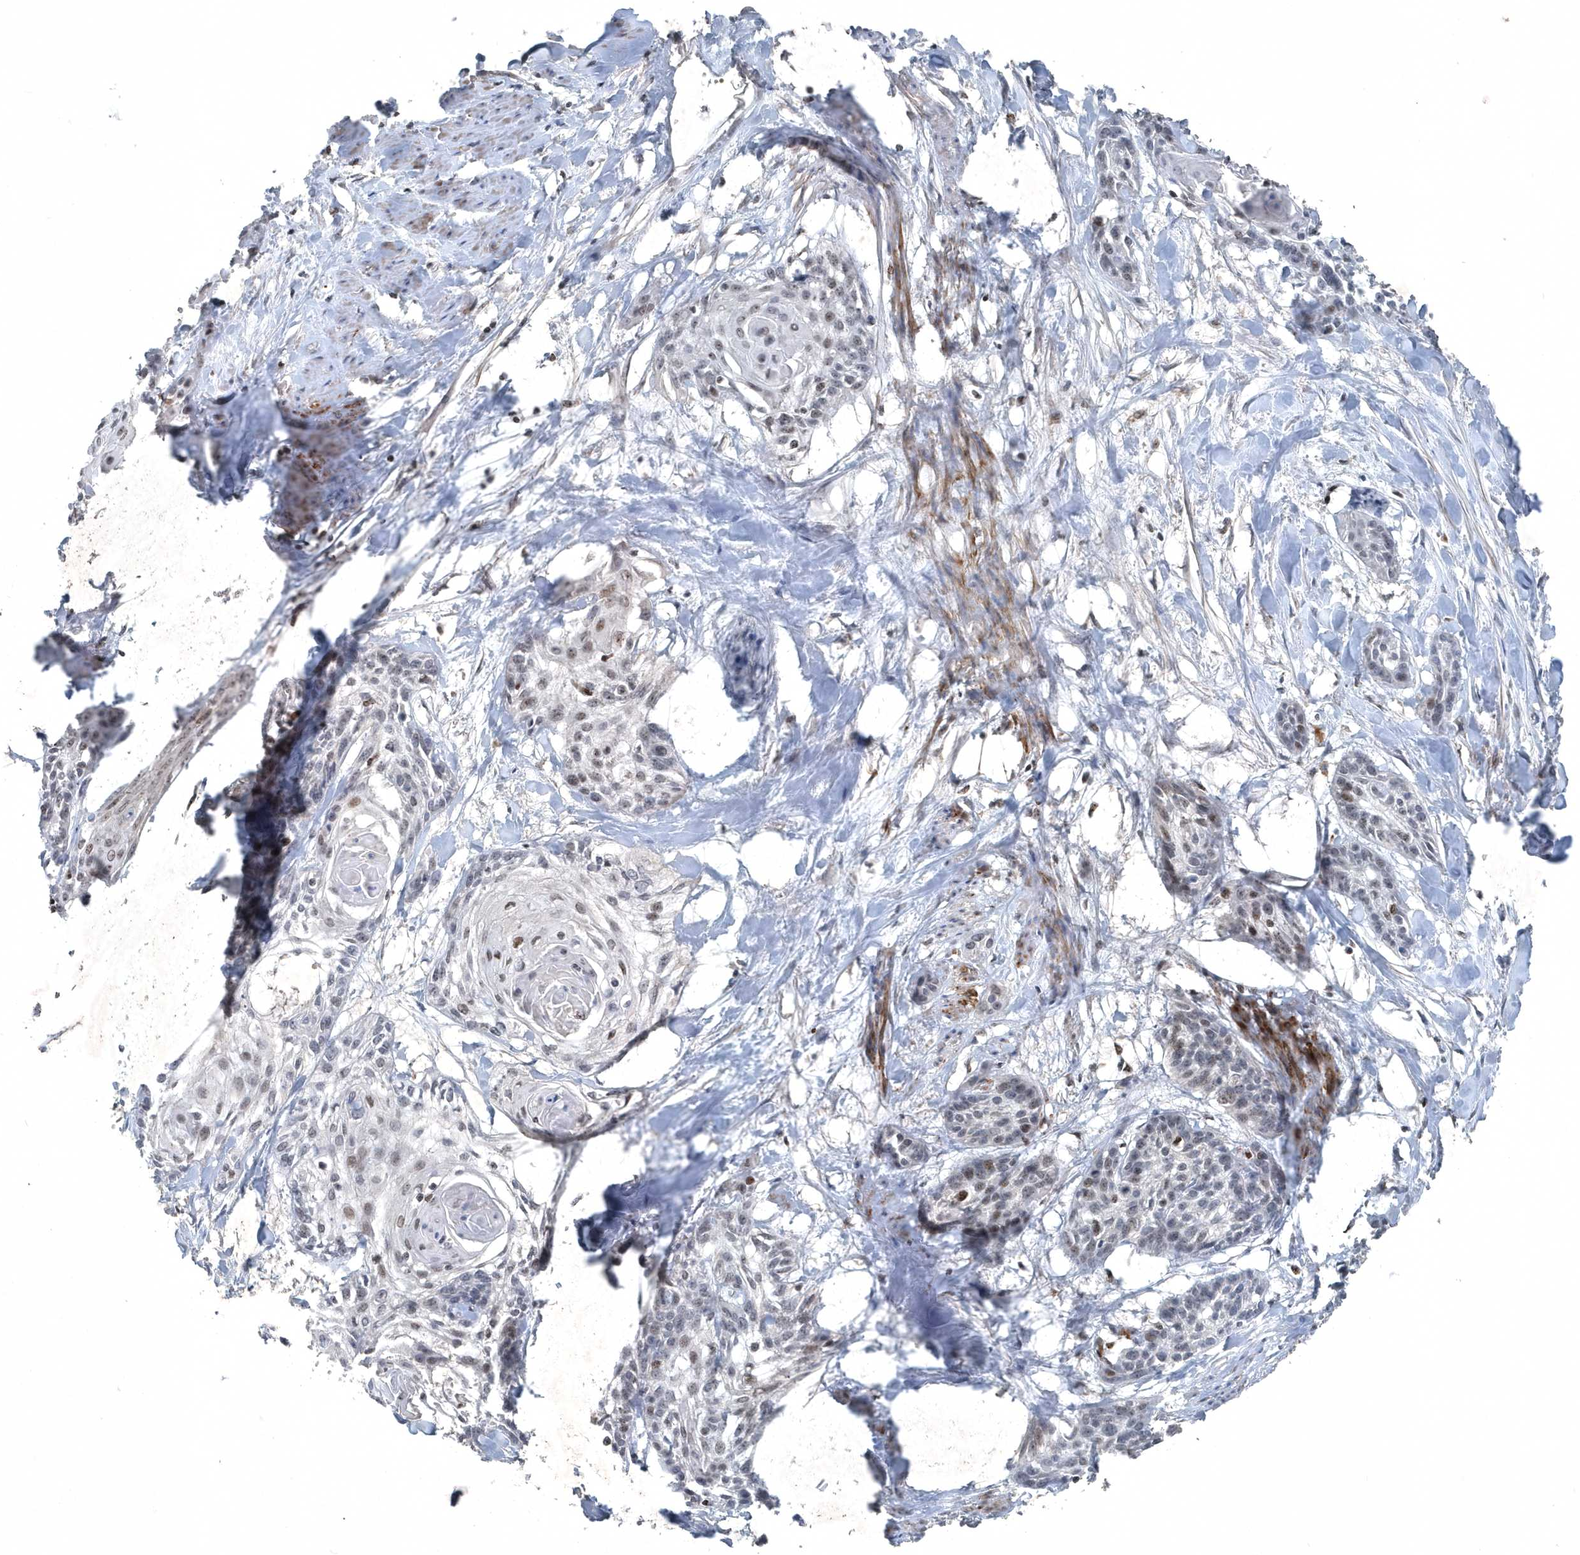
{"staining": {"intensity": "moderate", "quantity": ">75%", "location": "nuclear"}, "tissue": "cervical cancer", "cell_type": "Tumor cells", "image_type": "cancer", "snomed": [{"axis": "morphology", "description": "Squamous cell carcinoma, NOS"}, {"axis": "topography", "description": "Cervix"}], "caption": "The immunohistochemical stain labels moderate nuclear positivity in tumor cells of cervical squamous cell carcinoma tissue.", "gene": "QTRT2", "patient": {"sex": "female", "age": 57}}